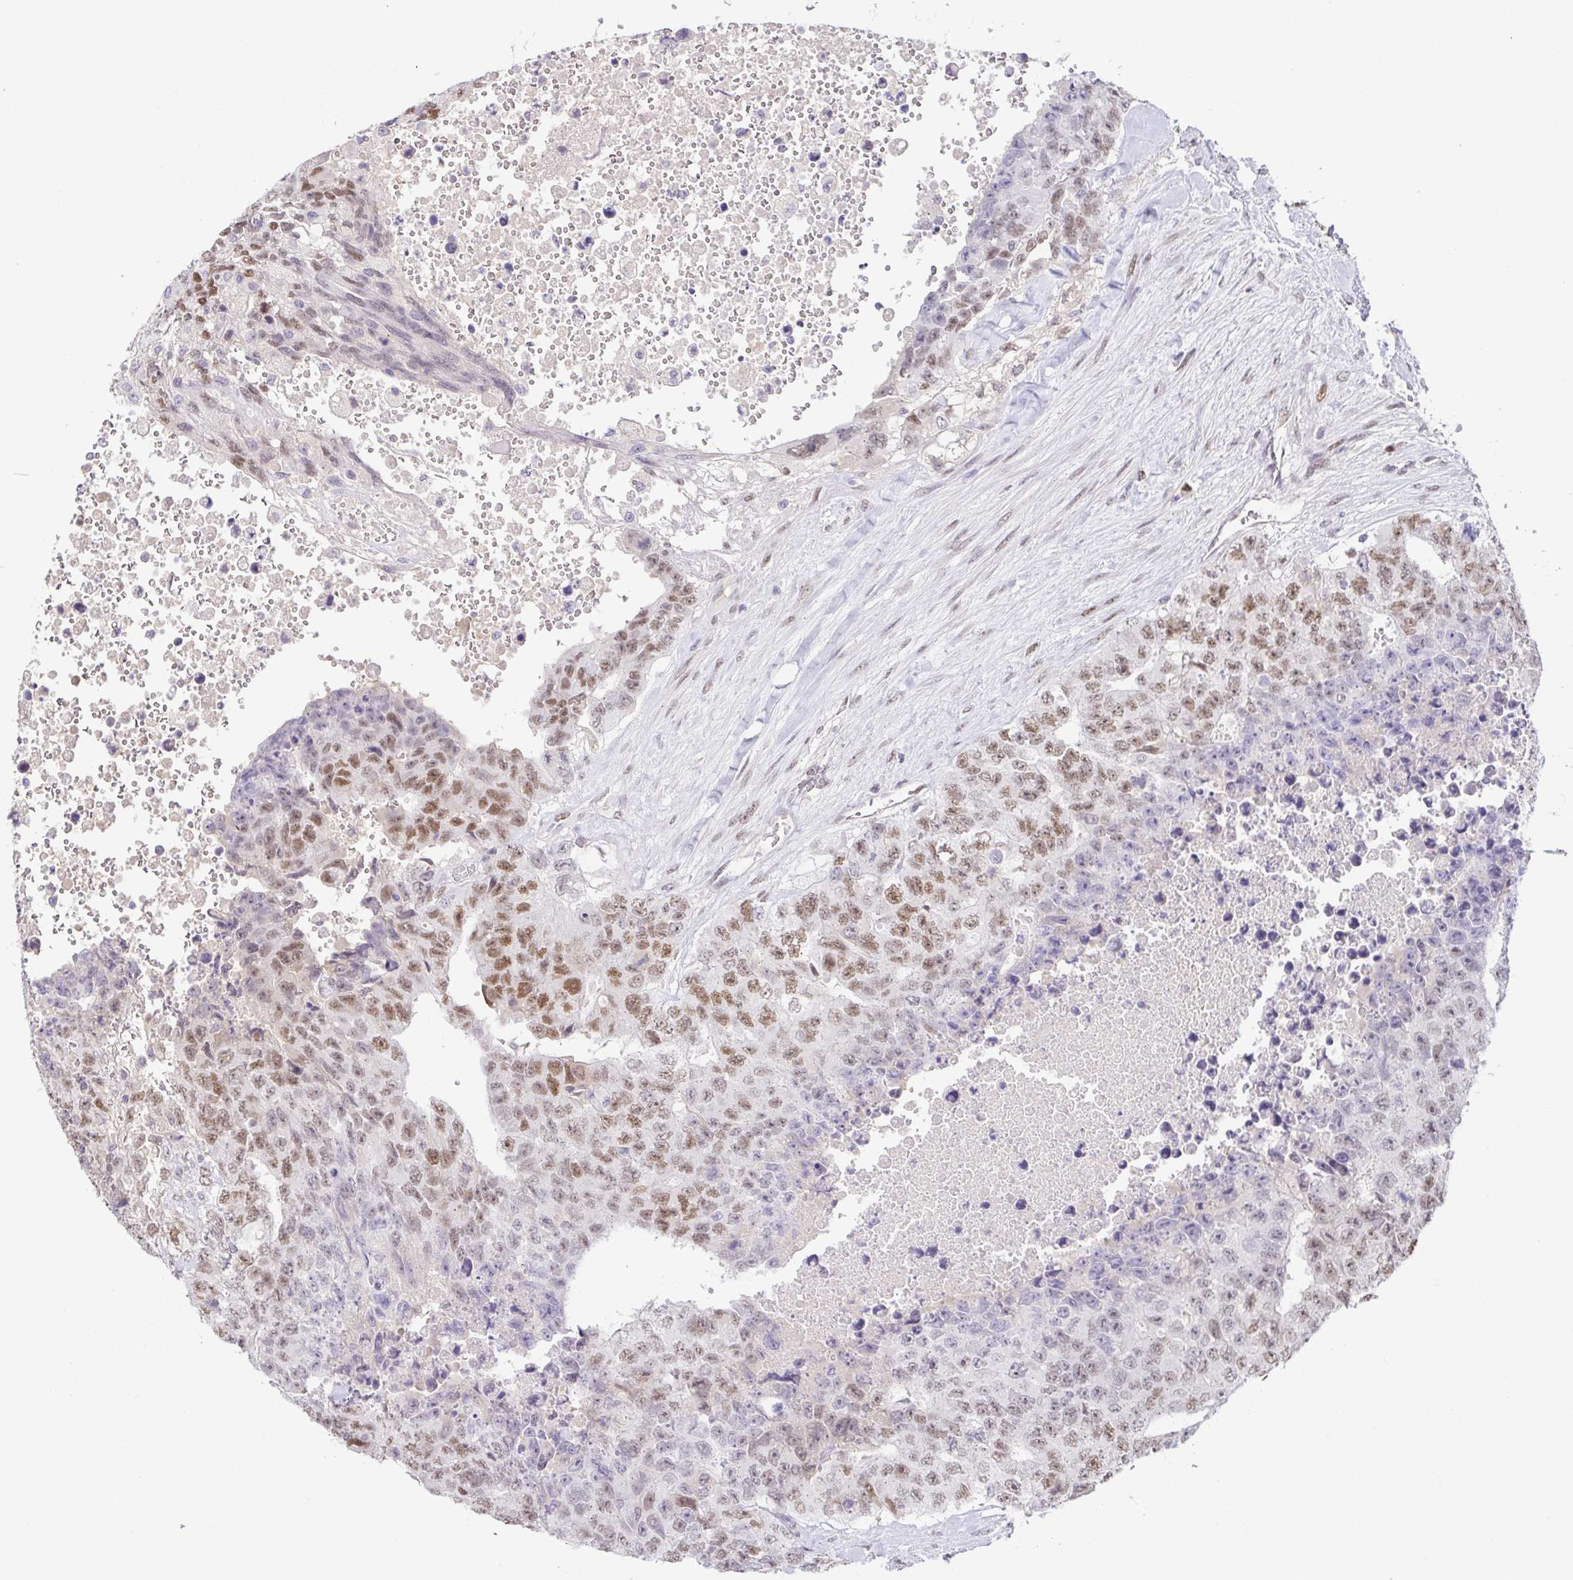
{"staining": {"intensity": "moderate", "quantity": "25%-75%", "location": "nuclear"}, "tissue": "testis cancer", "cell_type": "Tumor cells", "image_type": "cancer", "snomed": [{"axis": "morphology", "description": "Carcinoma, Embryonal, NOS"}, {"axis": "topography", "description": "Testis"}], "caption": "Human embryonal carcinoma (testis) stained with a protein marker displays moderate staining in tumor cells.", "gene": "TCF3", "patient": {"sex": "male", "age": 24}}